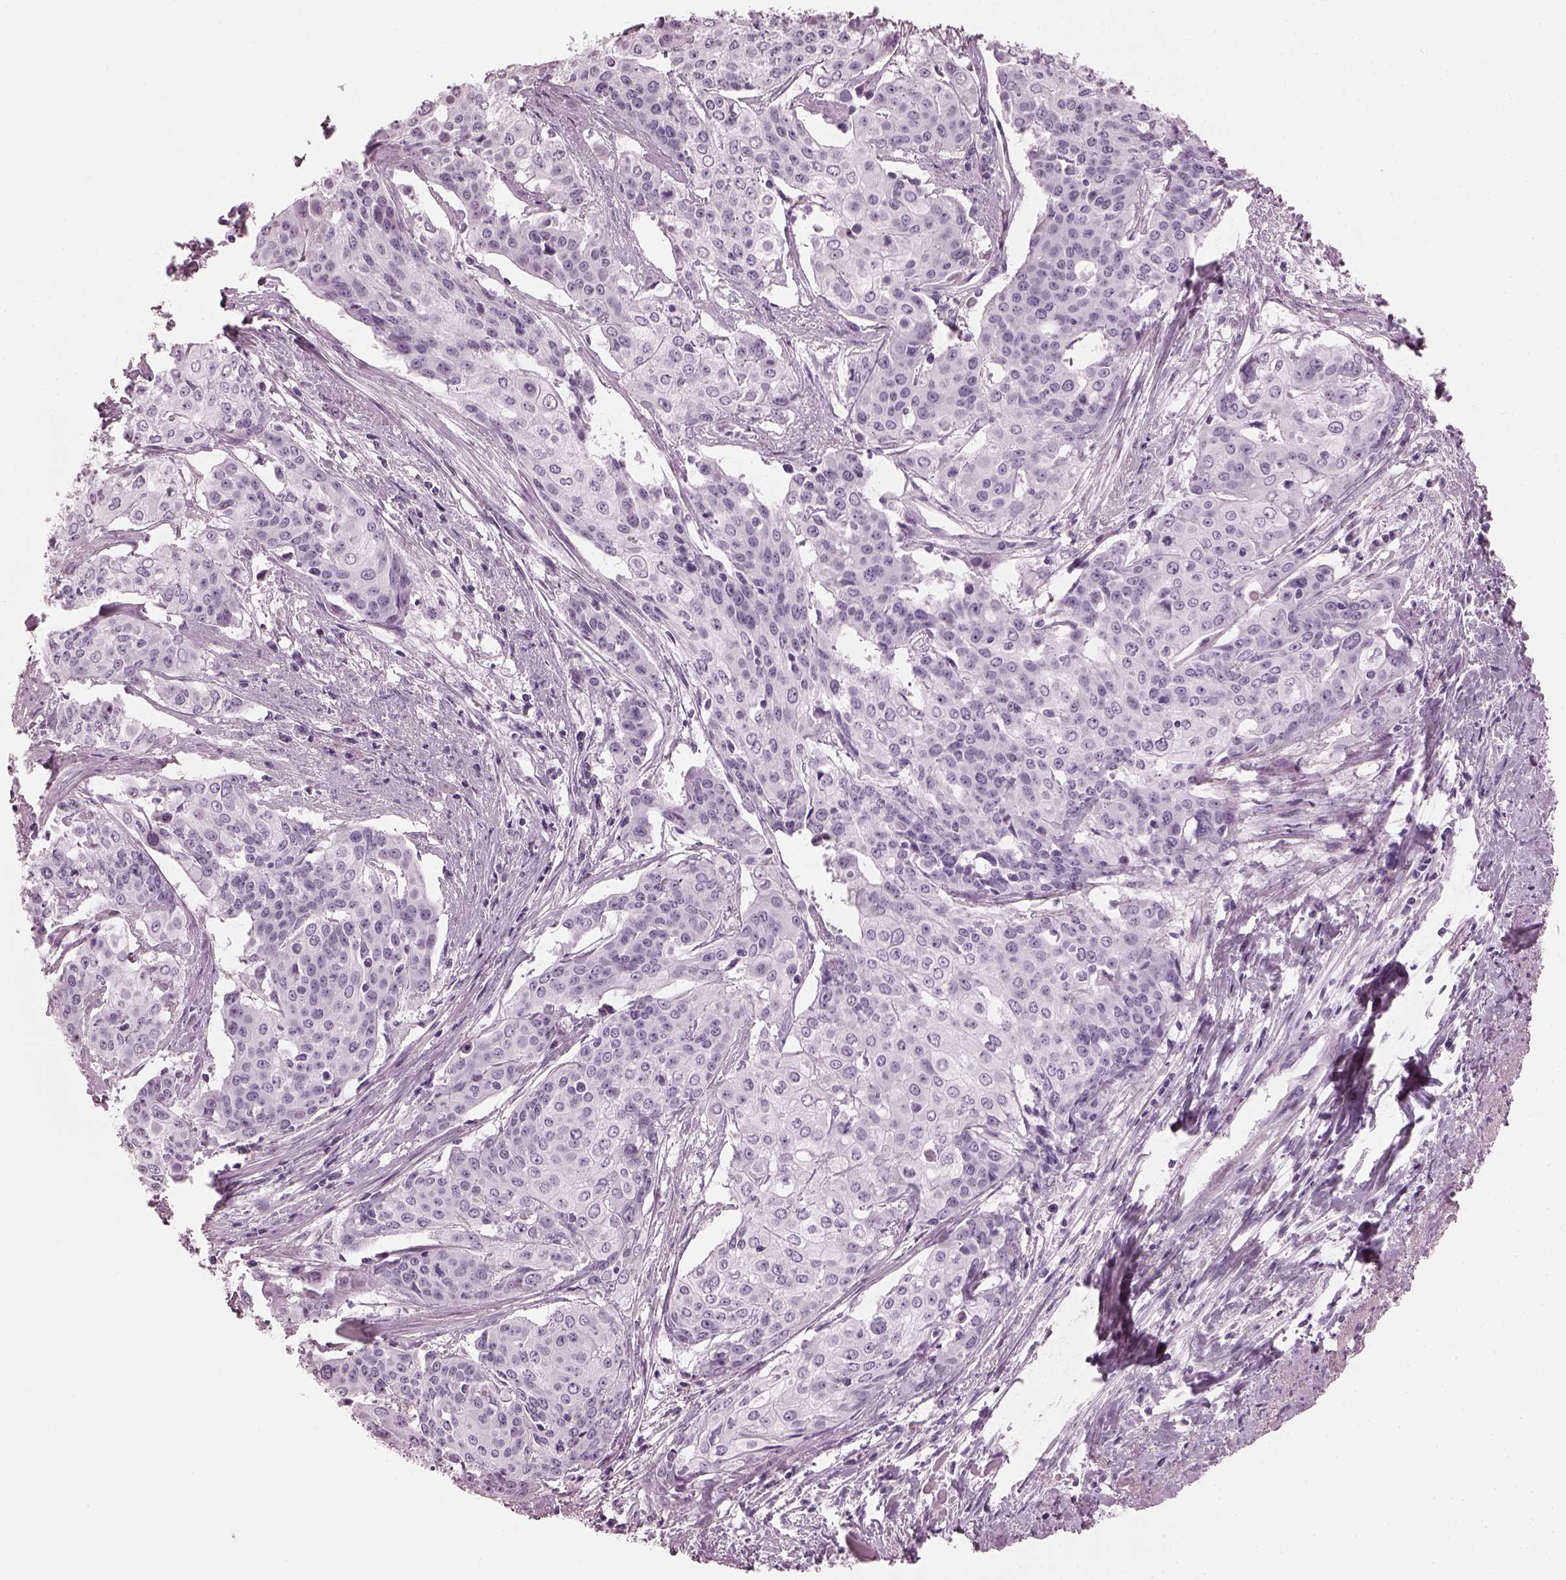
{"staining": {"intensity": "negative", "quantity": "none", "location": "none"}, "tissue": "cervical cancer", "cell_type": "Tumor cells", "image_type": "cancer", "snomed": [{"axis": "morphology", "description": "Squamous cell carcinoma, NOS"}, {"axis": "topography", "description": "Cervix"}], "caption": "High magnification brightfield microscopy of cervical cancer stained with DAB (brown) and counterstained with hematoxylin (blue): tumor cells show no significant staining. (DAB immunohistochemistry visualized using brightfield microscopy, high magnification).", "gene": "HYDIN", "patient": {"sex": "female", "age": 39}}